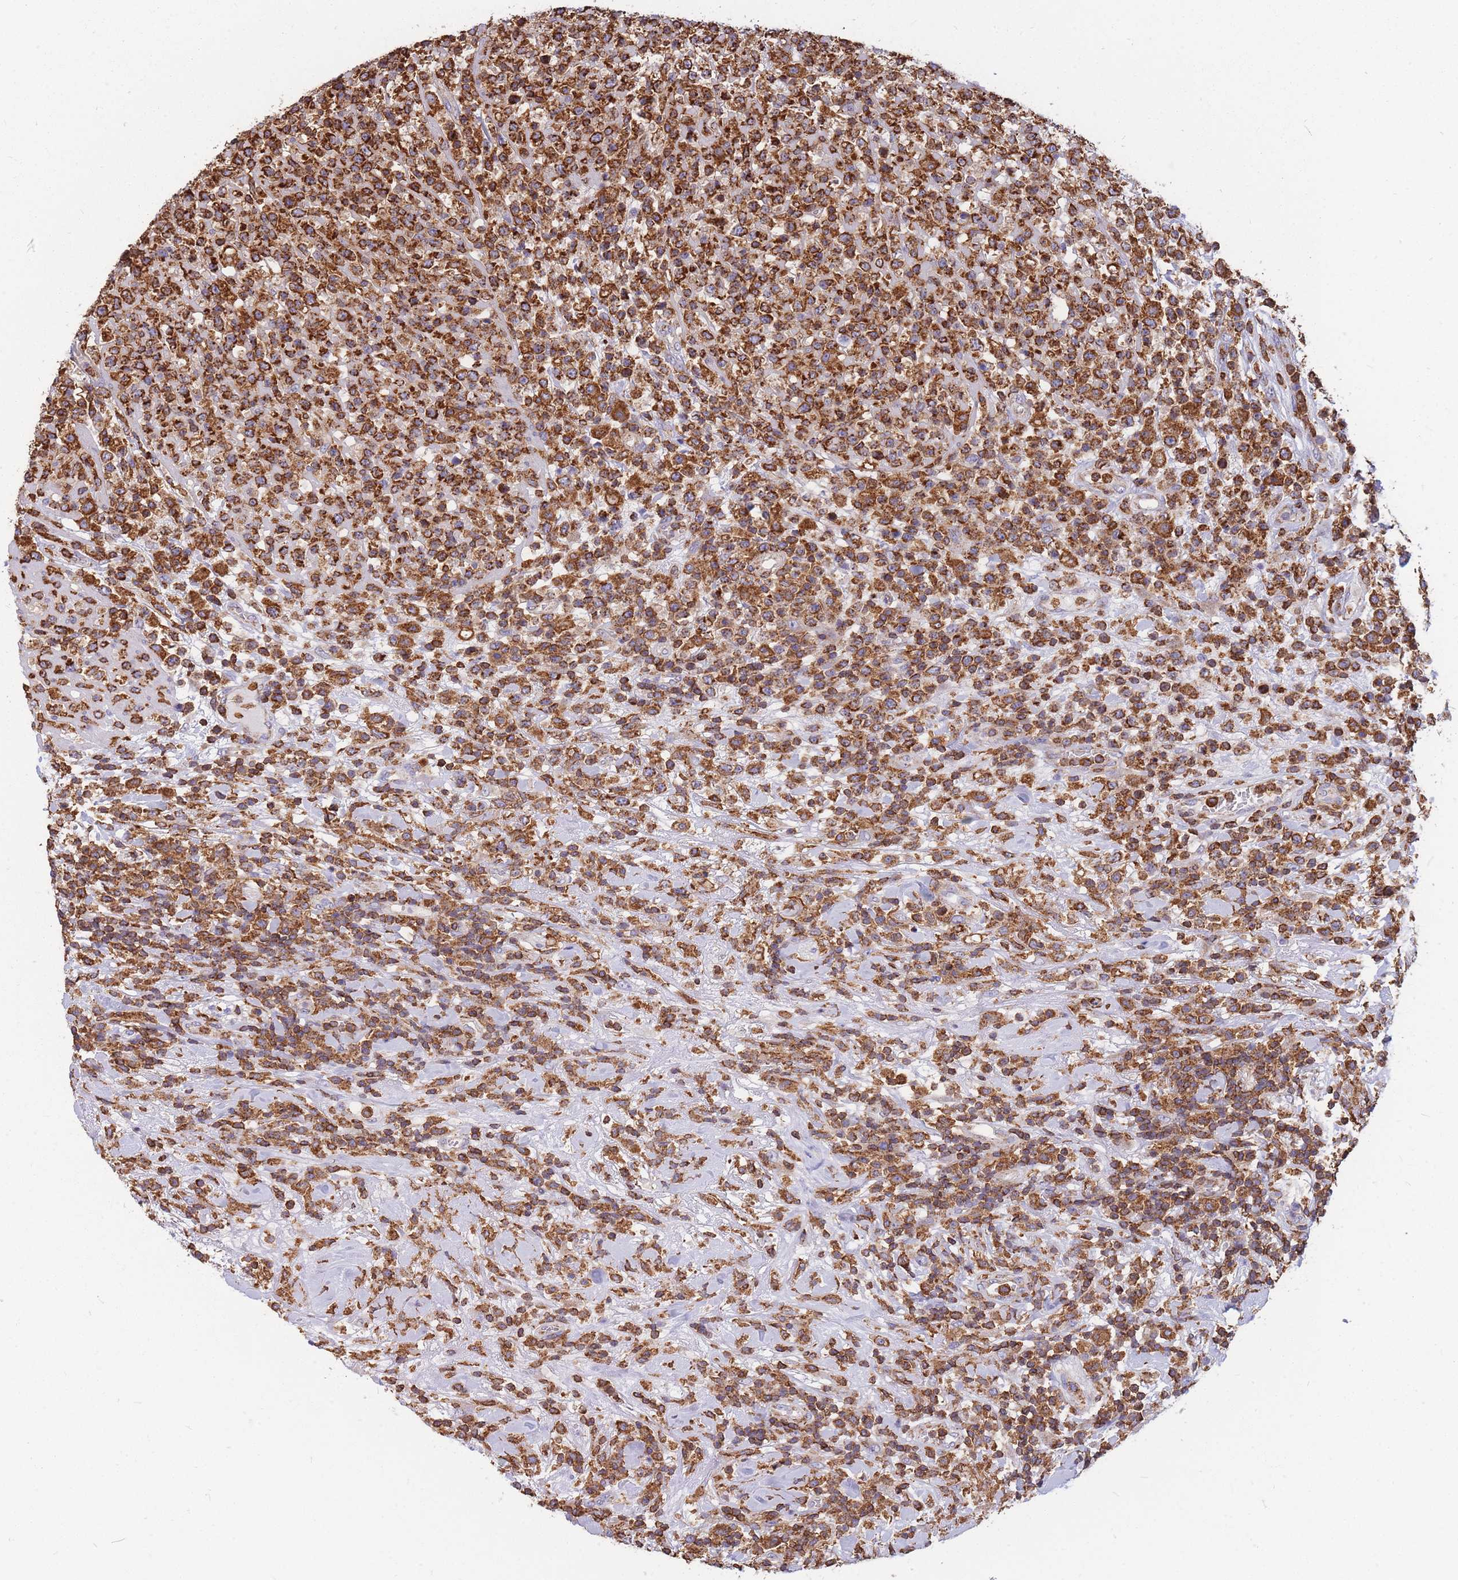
{"staining": {"intensity": "moderate", "quantity": ">75%", "location": "cytoplasmic/membranous"}, "tissue": "lymphoma", "cell_type": "Tumor cells", "image_type": "cancer", "snomed": [{"axis": "morphology", "description": "Malignant lymphoma, non-Hodgkin's type, High grade"}, {"axis": "topography", "description": "Colon"}], "caption": "Protein expression analysis of human lymphoma reveals moderate cytoplasmic/membranous positivity in about >75% of tumor cells.", "gene": "MRPL54", "patient": {"sex": "female", "age": 53}}